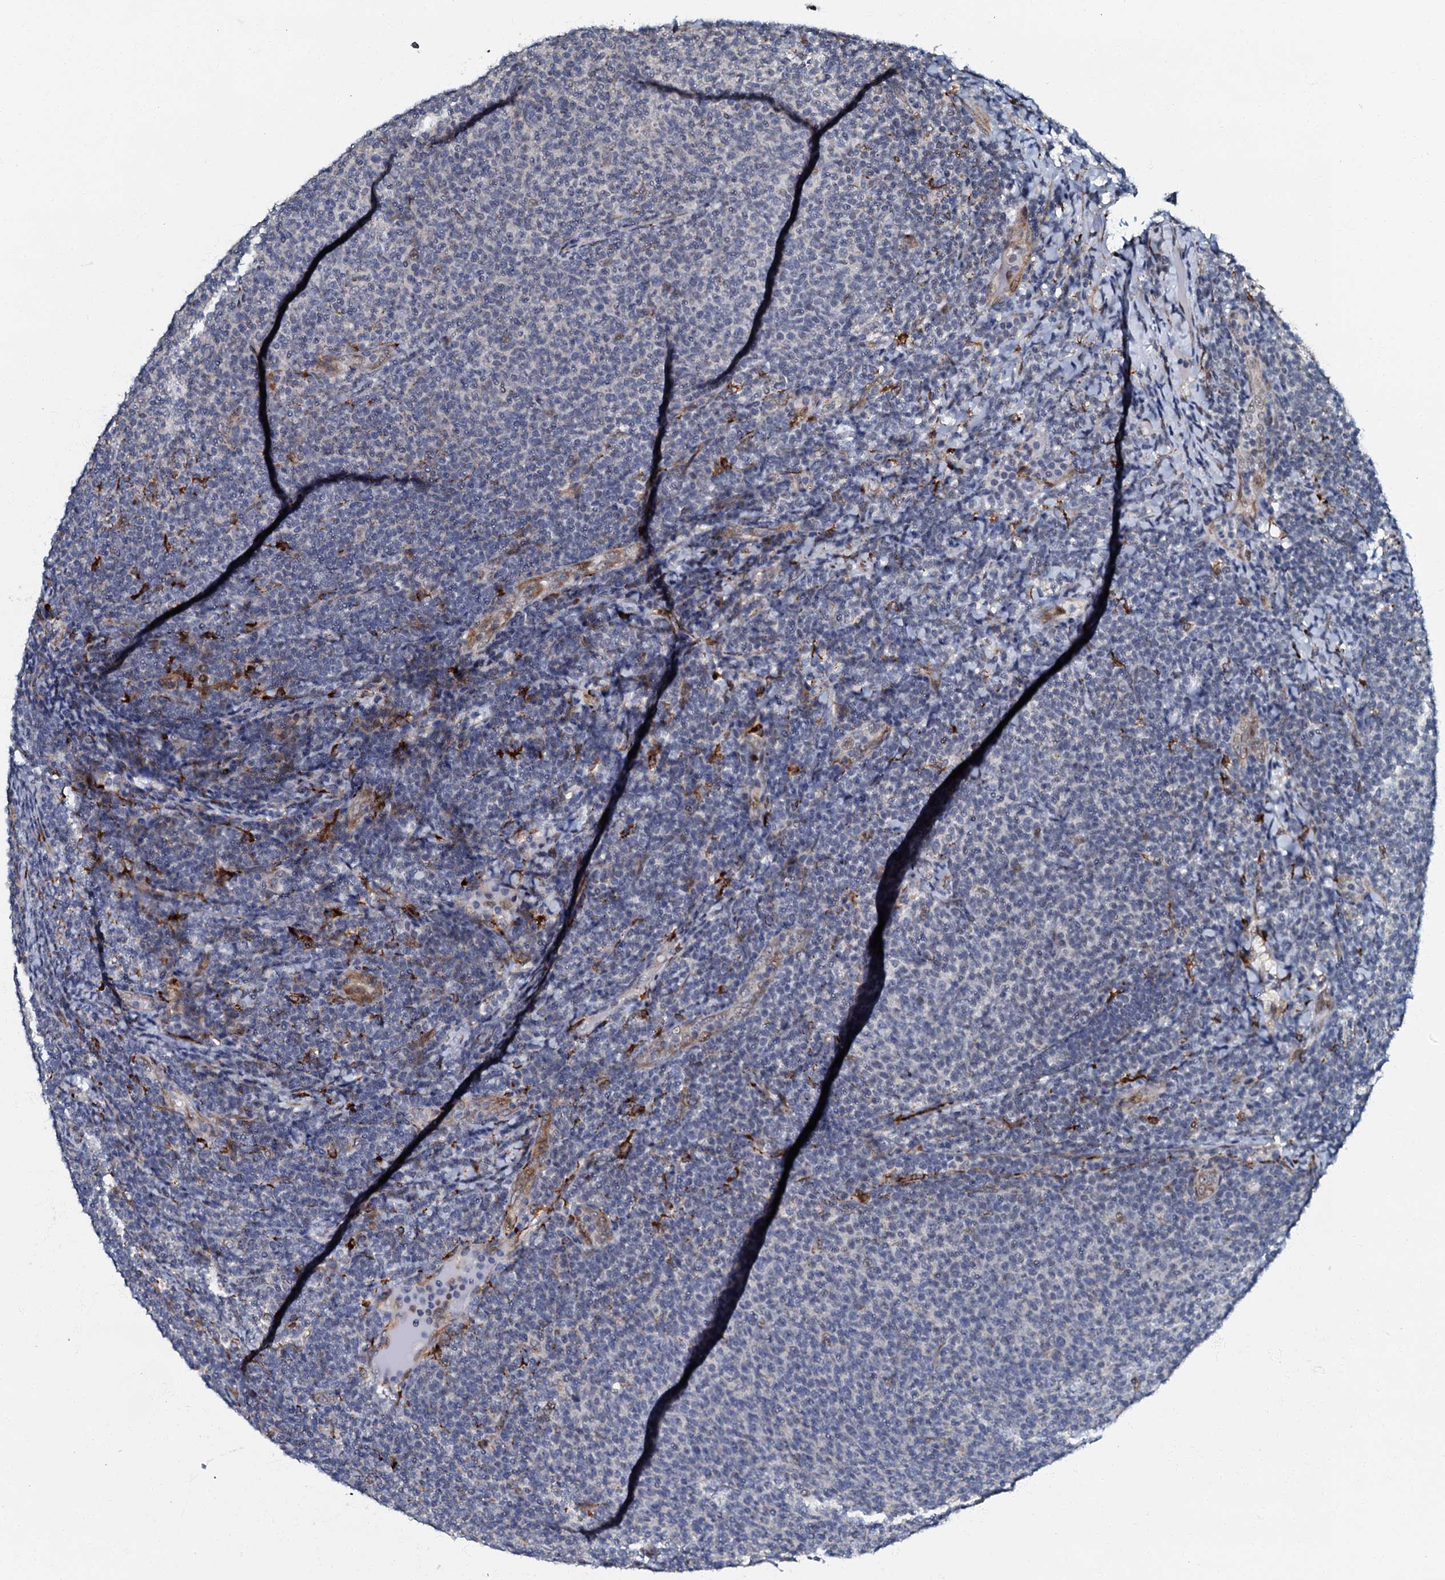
{"staining": {"intensity": "negative", "quantity": "none", "location": "none"}, "tissue": "lymphoma", "cell_type": "Tumor cells", "image_type": "cancer", "snomed": [{"axis": "morphology", "description": "Malignant lymphoma, non-Hodgkin's type, Low grade"}, {"axis": "topography", "description": "Lymph node"}], "caption": "An immunohistochemistry (IHC) micrograph of lymphoma is shown. There is no staining in tumor cells of lymphoma.", "gene": "OLAH", "patient": {"sex": "male", "age": 66}}